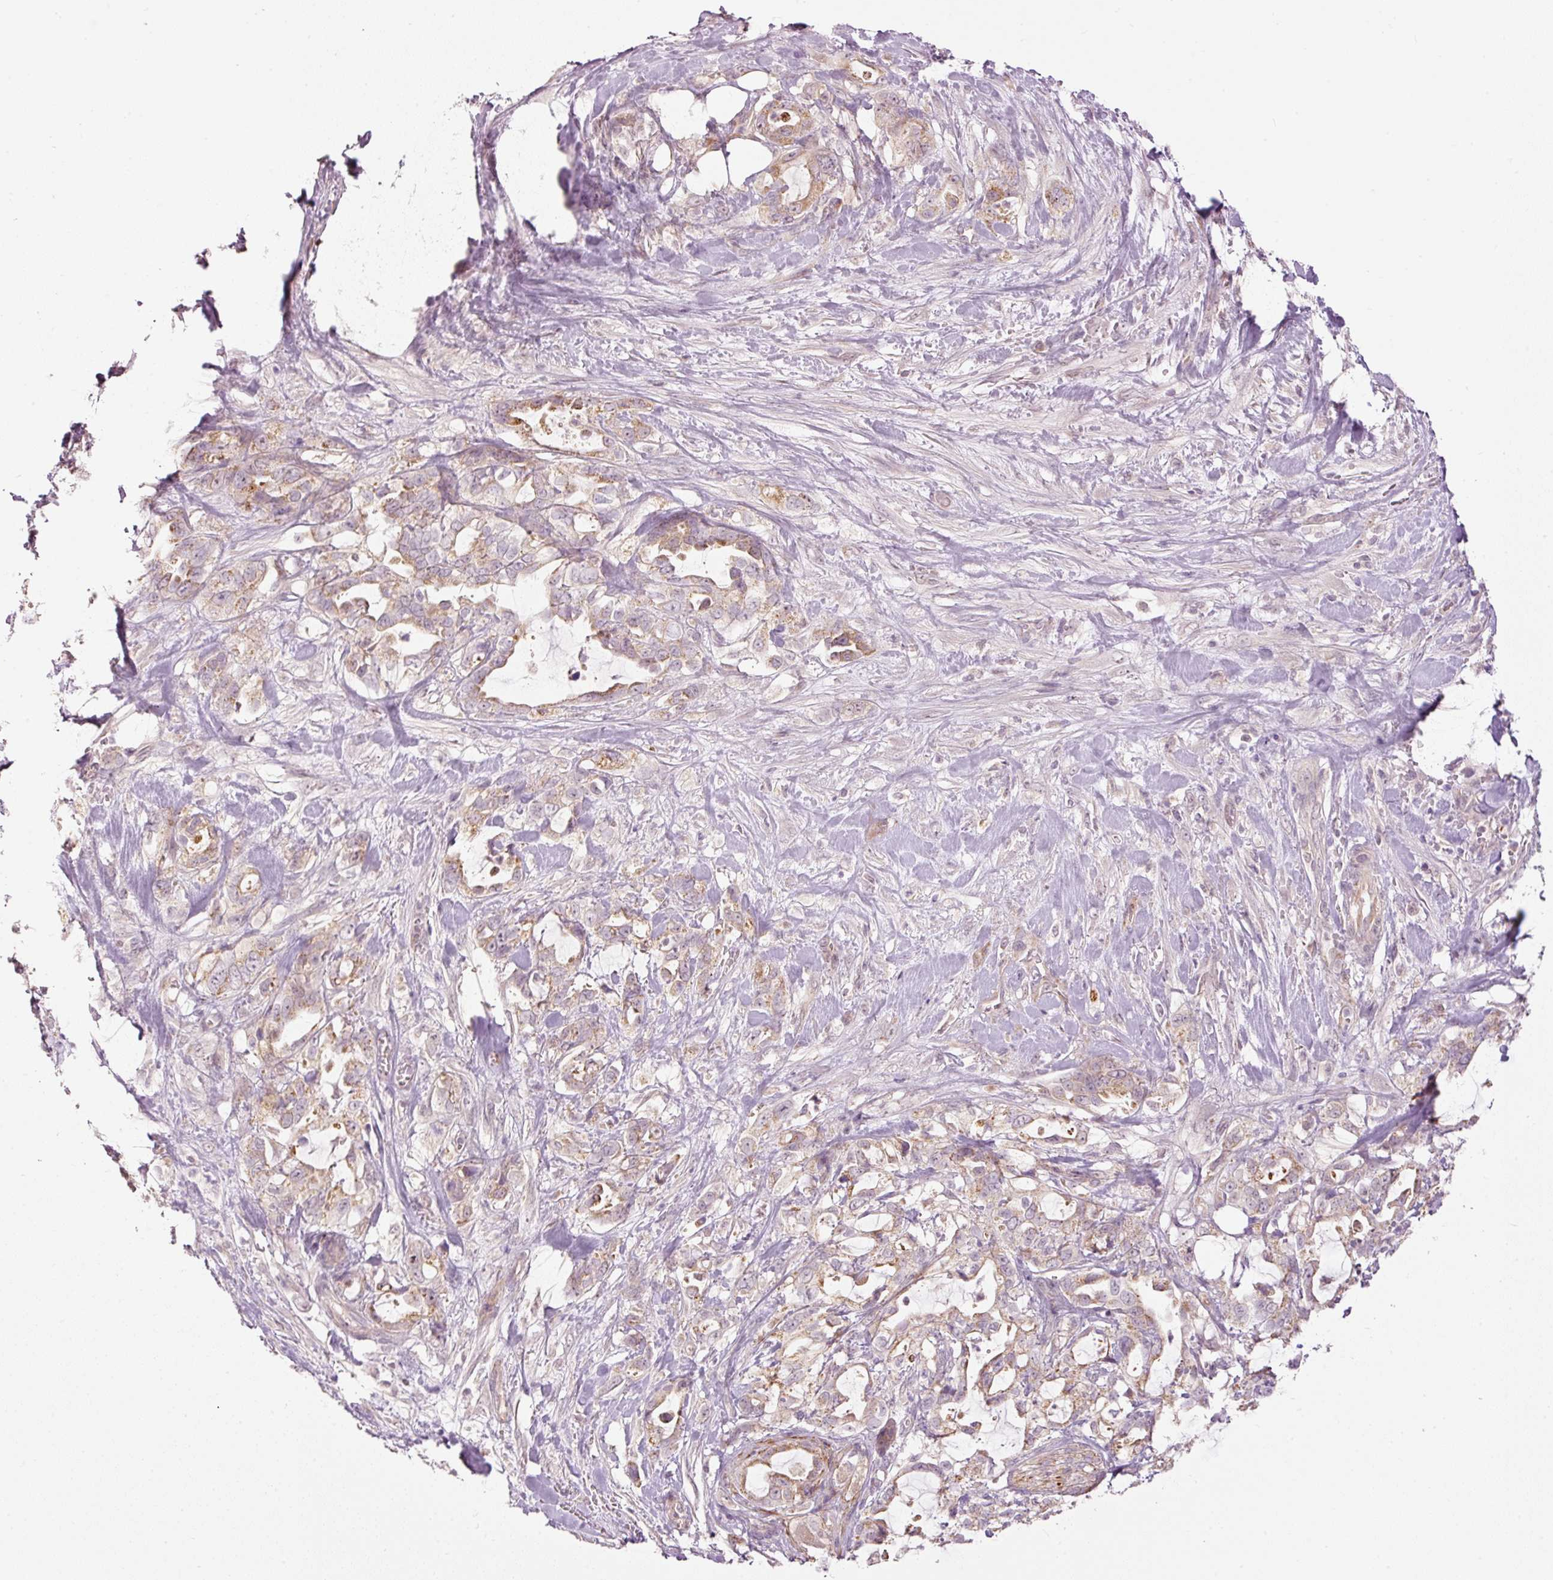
{"staining": {"intensity": "moderate", "quantity": "25%-75%", "location": "cytoplasmic/membranous"}, "tissue": "pancreatic cancer", "cell_type": "Tumor cells", "image_type": "cancer", "snomed": [{"axis": "morphology", "description": "Adenocarcinoma, NOS"}, {"axis": "topography", "description": "Pancreas"}], "caption": "Immunohistochemical staining of pancreatic cancer (adenocarcinoma) demonstrates moderate cytoplasmic/membranous protein expression in approximately 25%-75% of tumor cells.", "gene": "CDC20B", "patient": {"sex": "female", "age": 61}}